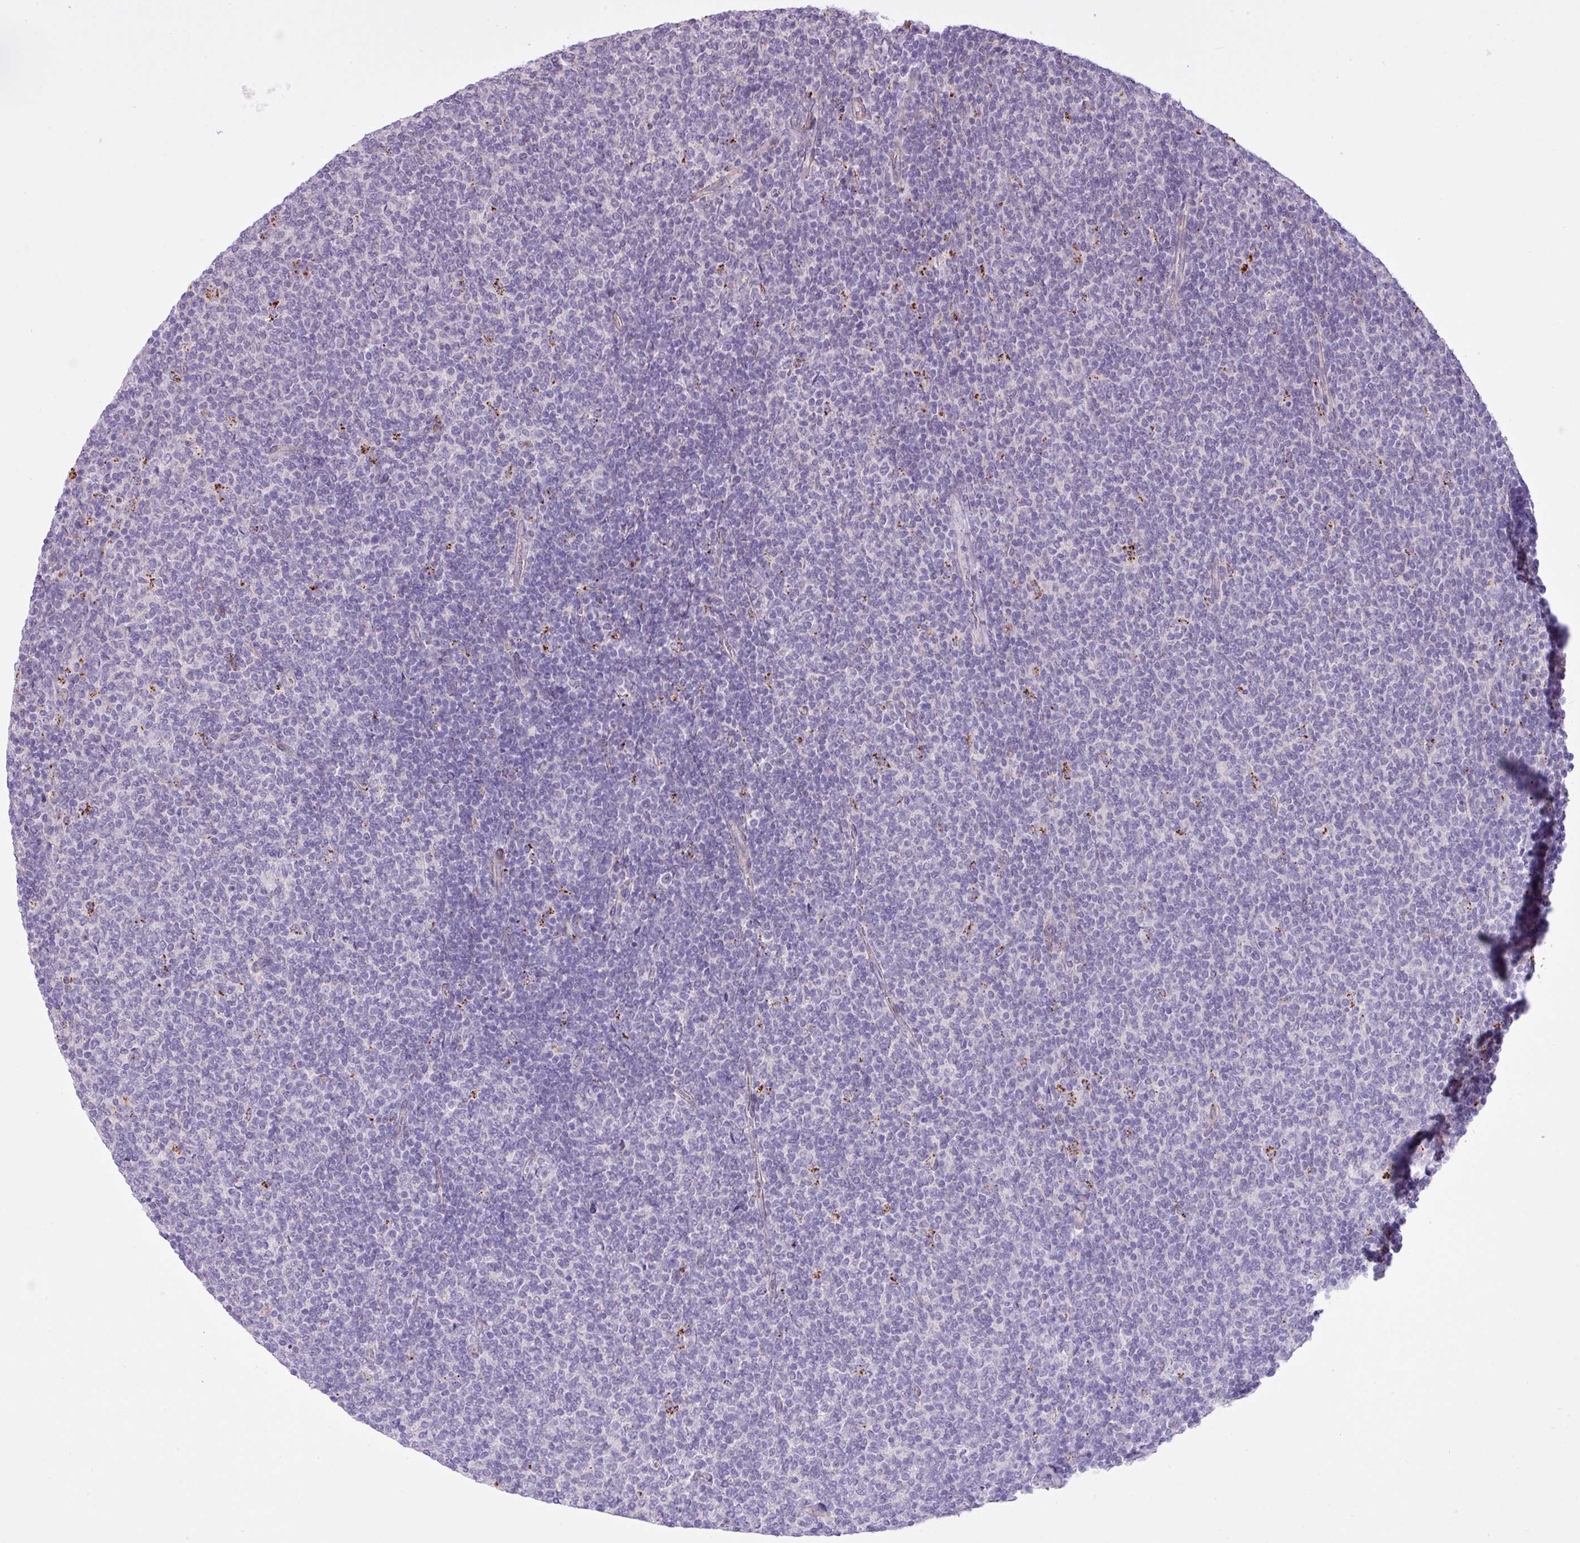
{"staining": {"intensity": "negative", "quantity": "none", "location": "none"}, "tissue": "lymphoma", "cell_type": "Tumor cells", "image_type": "cancer", "snomed": [{"axis": "morphology", "description": "Malignant lymphoma, non-Hodgkin's type, Low grade"}, {"axis": "topography", "description": "Lymph node"}], "caption": "Immunohistochemistry of human lymphoma shows no positivity in tumor cells.", "gene": "CD248", "patient": {"sex": "male", "age": 52}}